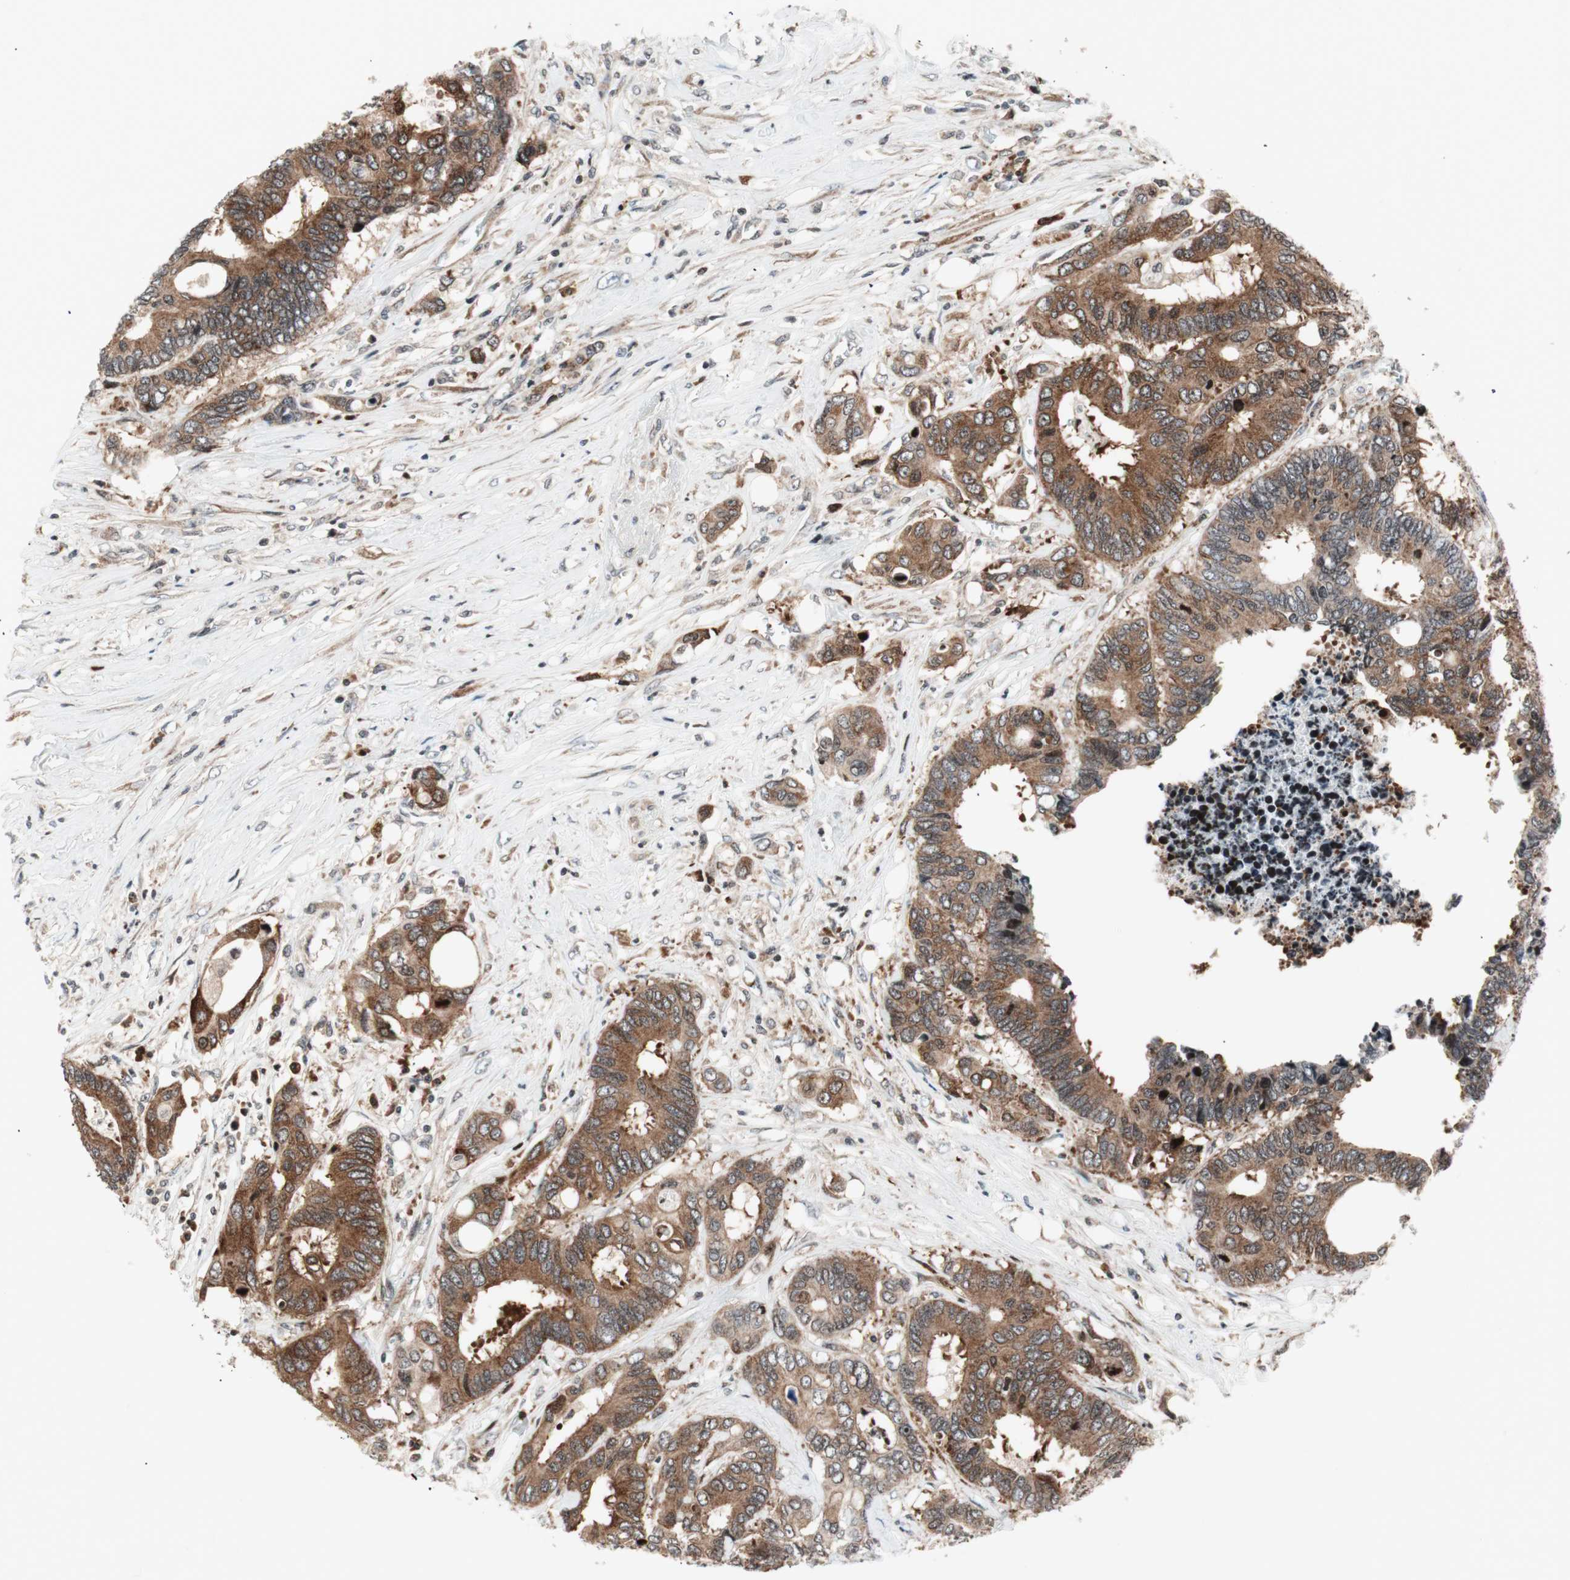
{"staining": {"intensity": "moderate", "quantity": ">75%", "location": "cytoplasmic/membranous"}, "tissue": "colorectal cancer", "cell_type": "Tumor cells", "image_type": "cancer", "snomed": [{"axis": "morphology", "description": "Adenocarcinoma, NOS"}, {"axis": "topography", "description": "Rectum"}], "caption": "Protein staining of adenocarcinoma (colorectal) tissue shows moderate cytoplasmic/membranous positivity in about >75% of tumor cells.", "gene": "TPT1", "patient": {"sex": "male", "age": 55}}